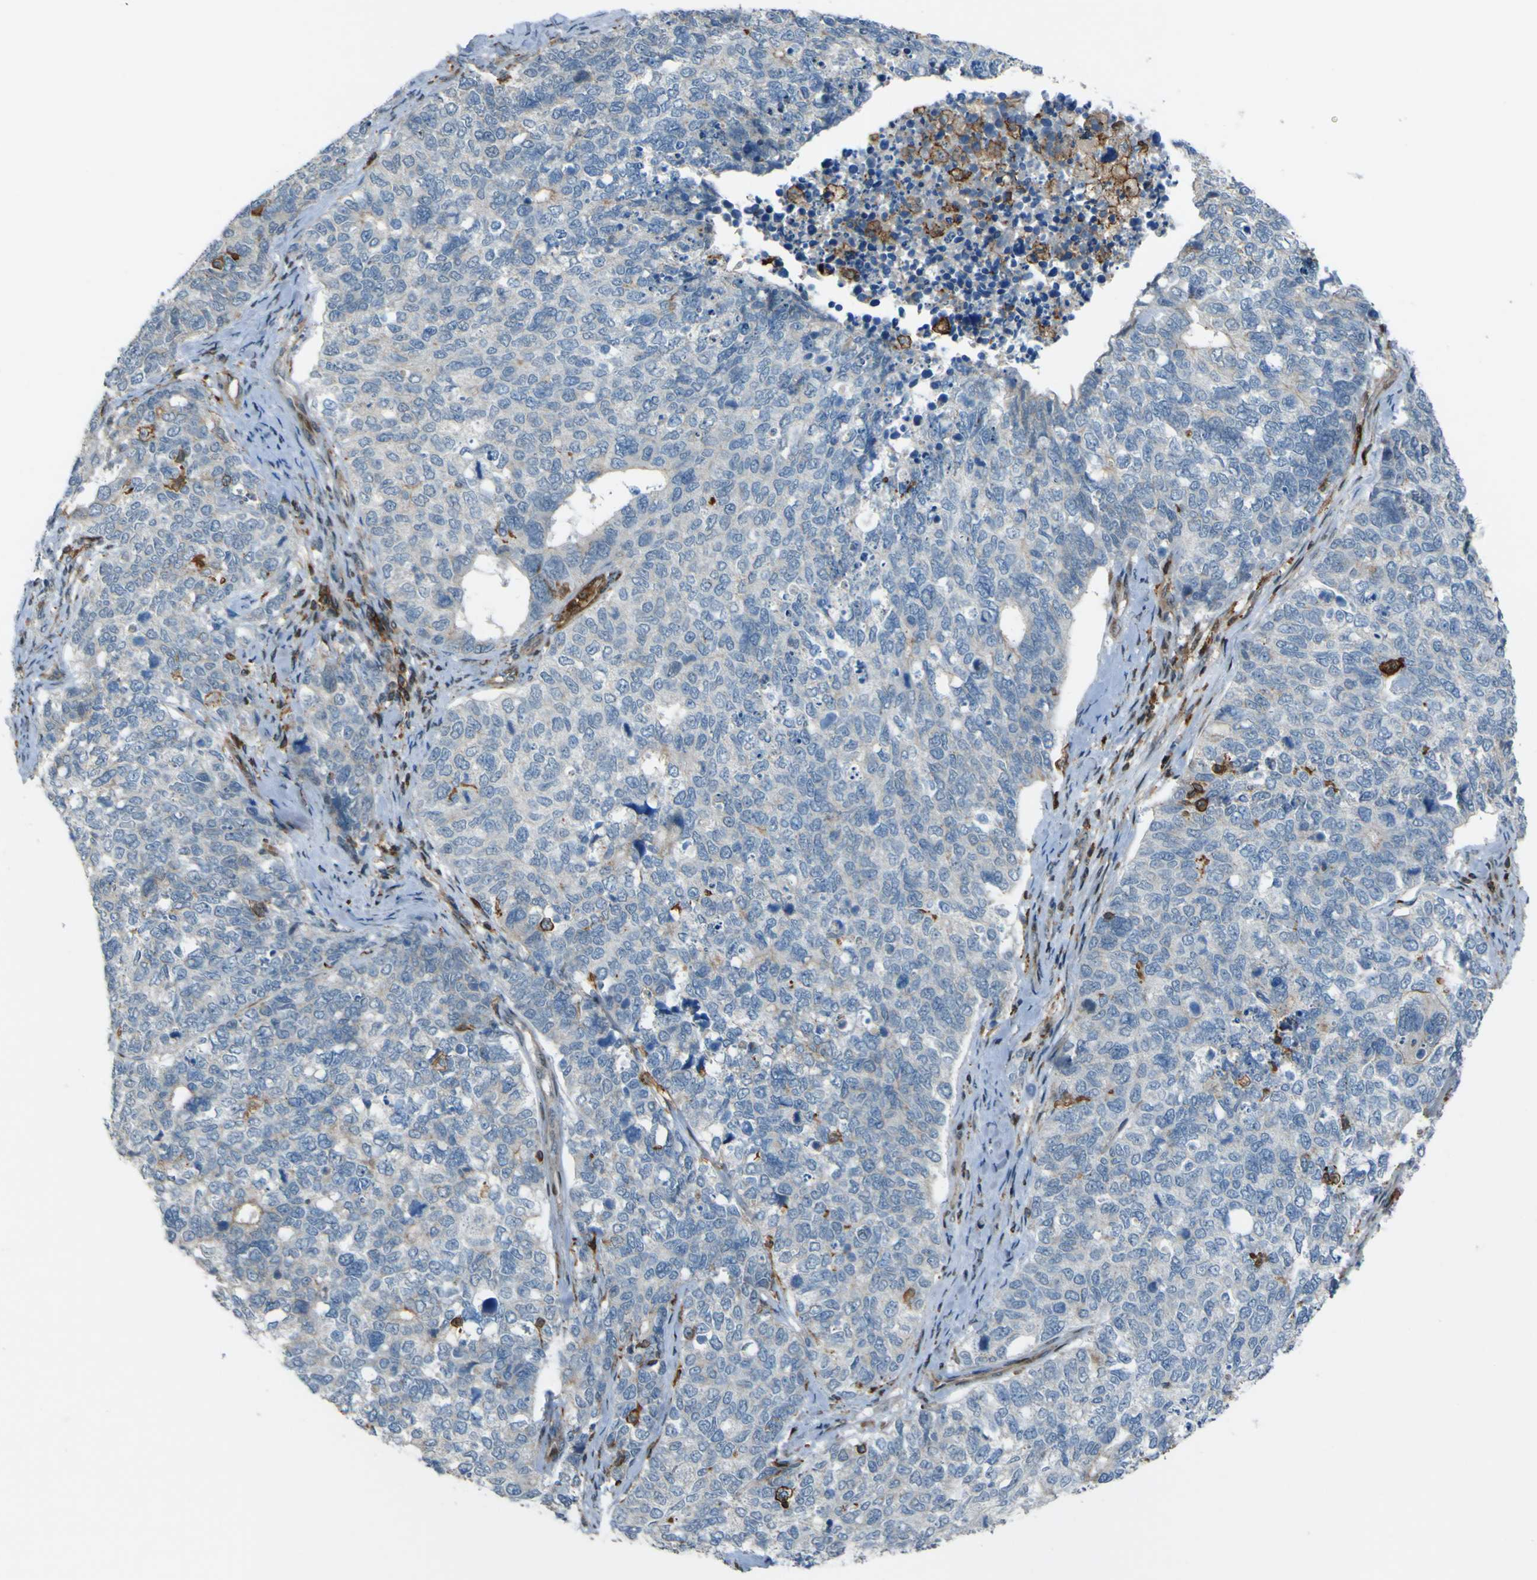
{"staining": {"intensity": "negative", "quantity": "none", "location": "none"}, "tissue": "cervical cancer", "cell_type": "Tumor cells", "image_type": "cancer", "snomed": [{"axis": "morphology", "description": "Squamous cell carcinoma, NOS"}, {"axis": "topography", "description": "Cervix"}], "caption": "Tumor cells show no significant expression in cervical cancer.", "gene": "PCDHB5", "patient": {"sex": "female", "age": 63}}